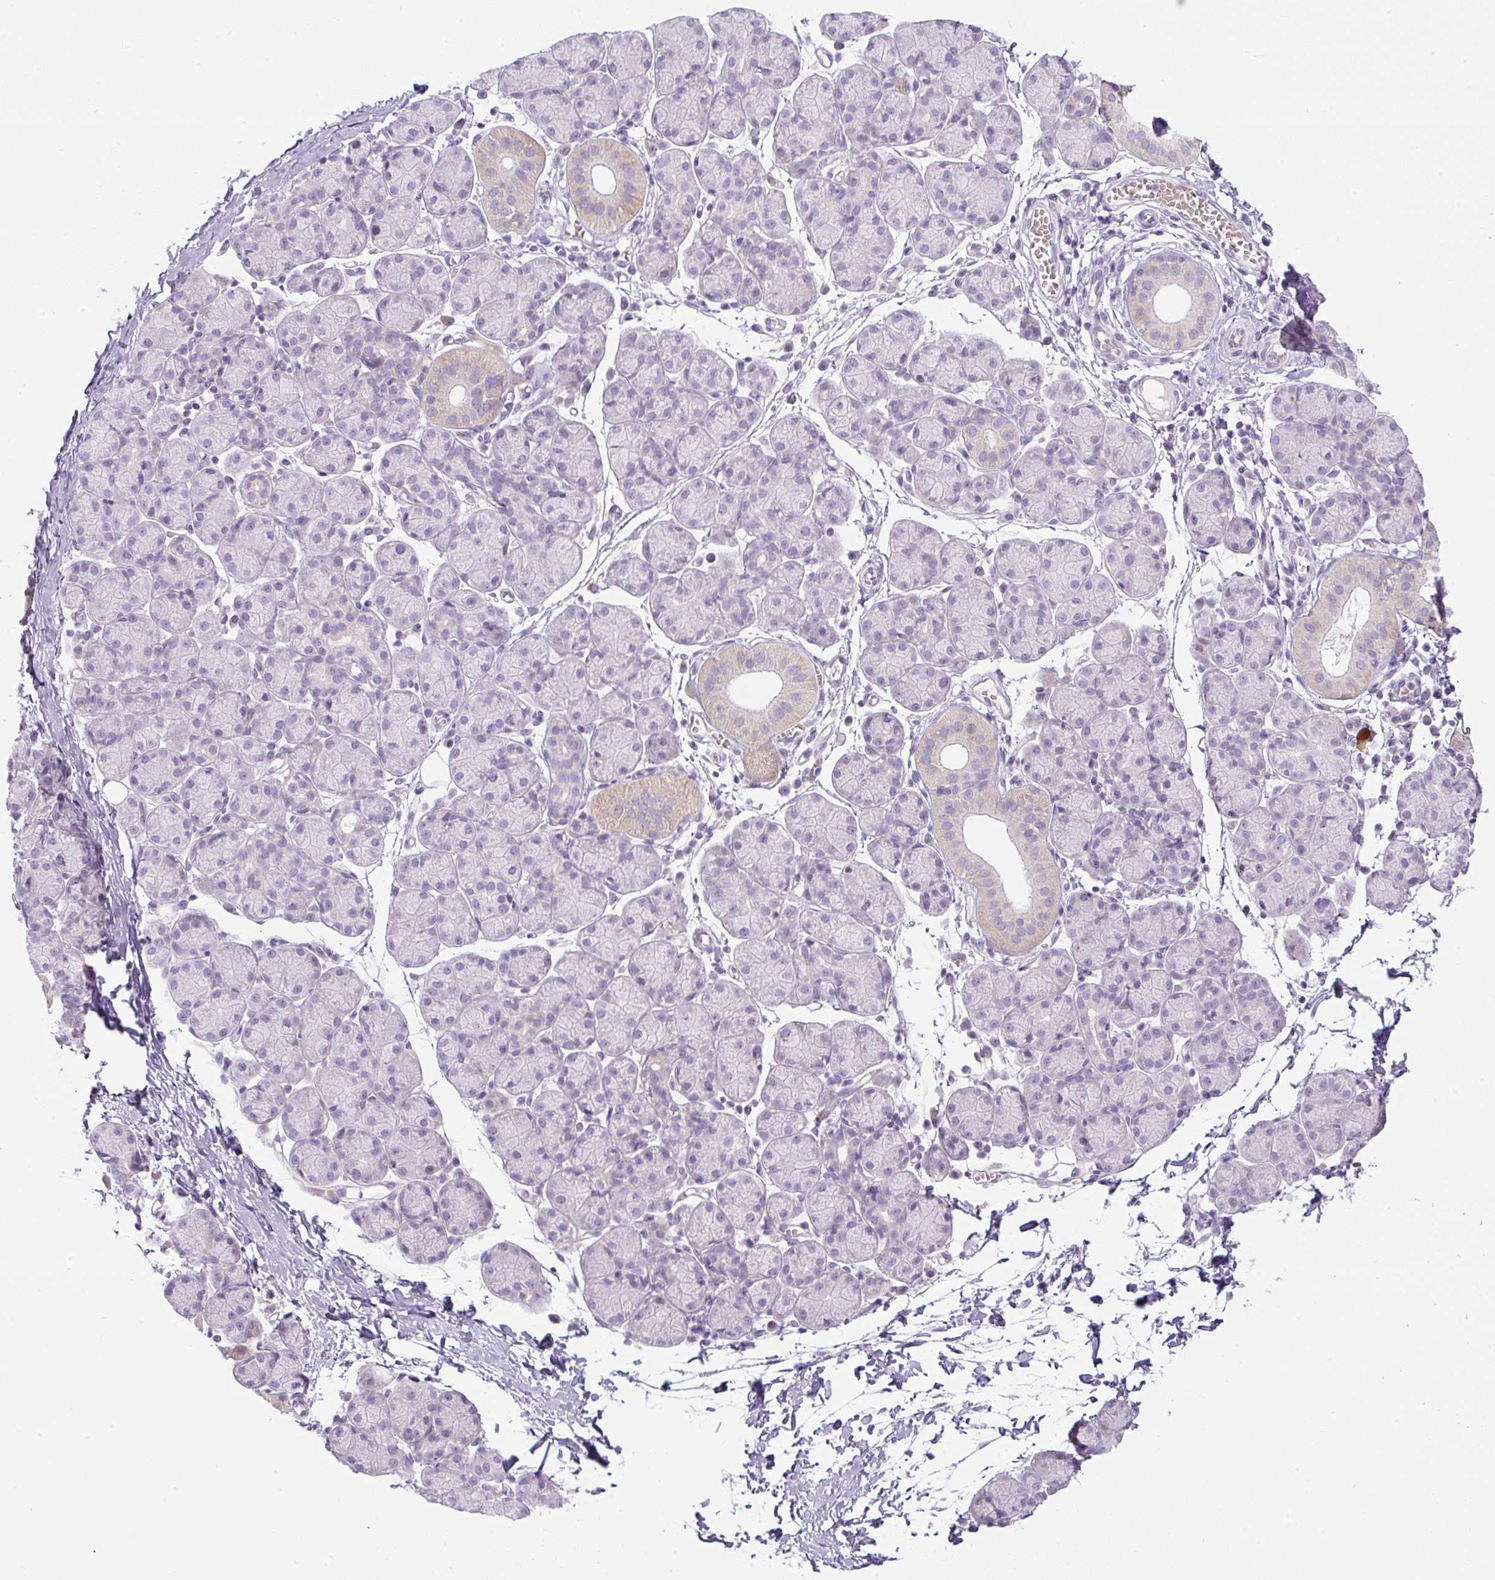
{"staining": {"intensity": "weak", "quantity": "<25%", "location": "cytoplasmic/membranous"}, "tissue": "salivary gland", "cell_type": "Glandular cells", "image_type": "normal", "snomed": [{"axis": "morphology", "description": "Normal tissue, NOS"}, {"axis": "morphology", "description": "Inflammation, NOS"}, {"axis": "topography", "description": "Lymph node"}, {"axis": "topography", "description": "Salivary gland"}], "caption": "This is a histopathology image of IHC staining of unremarkable salivary gland, which shows no staining in glandular cells. Nuclei are stained in blue.", "gene": "FGFBP3", "patient": {"sex": "male", "age": 3}}